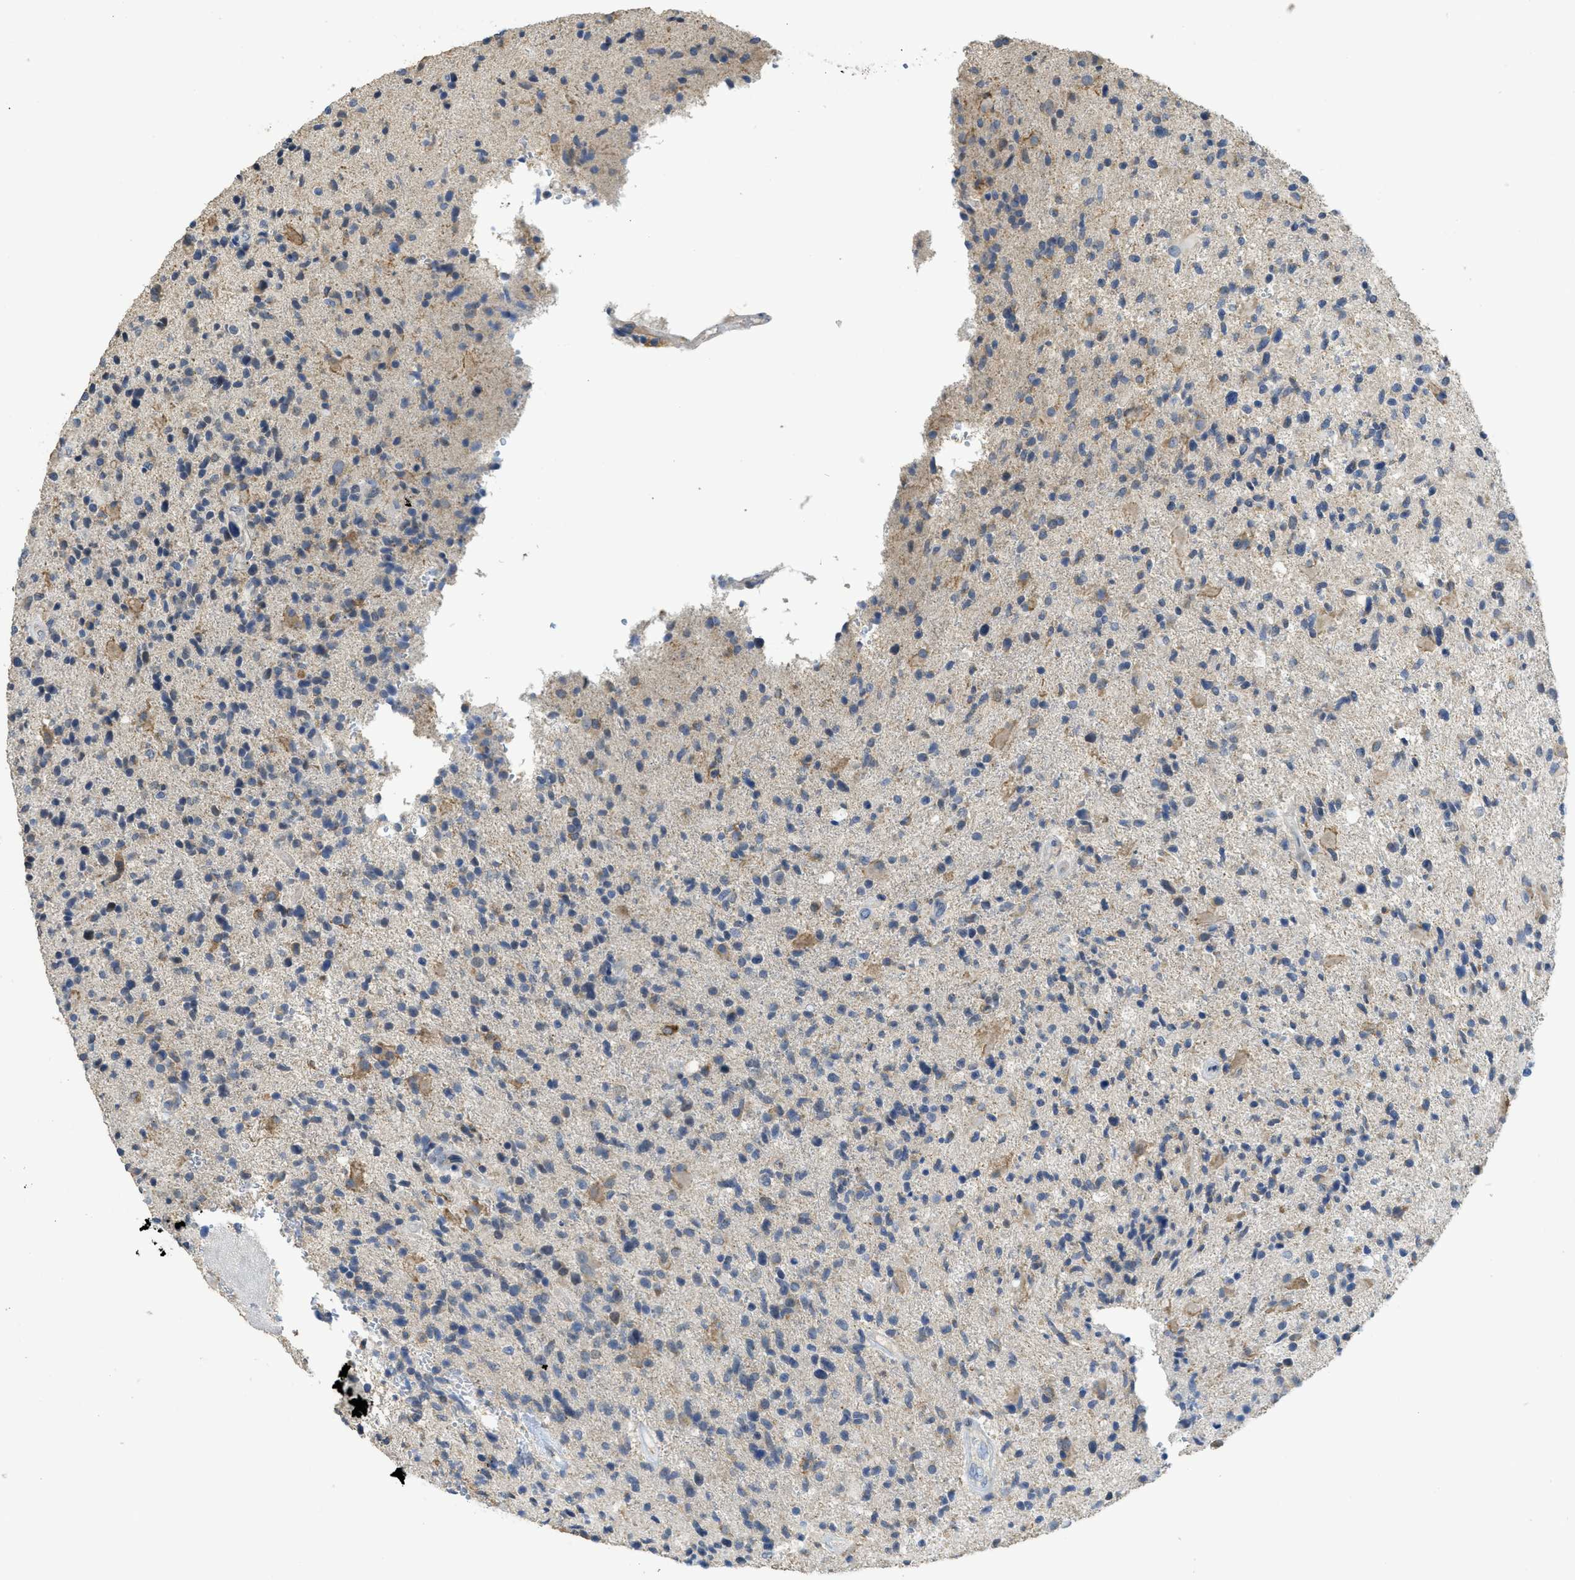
{"staining": {"intensity": "weak", "quantity": "<25%", "location": "cytoplasmic/membranous"}, "tissue": "glioma", "cell_type": "Tumor cells", "image_type": "cancer", "snomed": [{"axis": "morphology", "description": "Glioma, malignant, High grade"}, {"axis": "topography", "description": "Brain"}], "caption": "A micrograph of human glioma is negative for staining in tumor cells.", "gene": "SFXN2", "patient": {"sex": "male", "age": 72}}